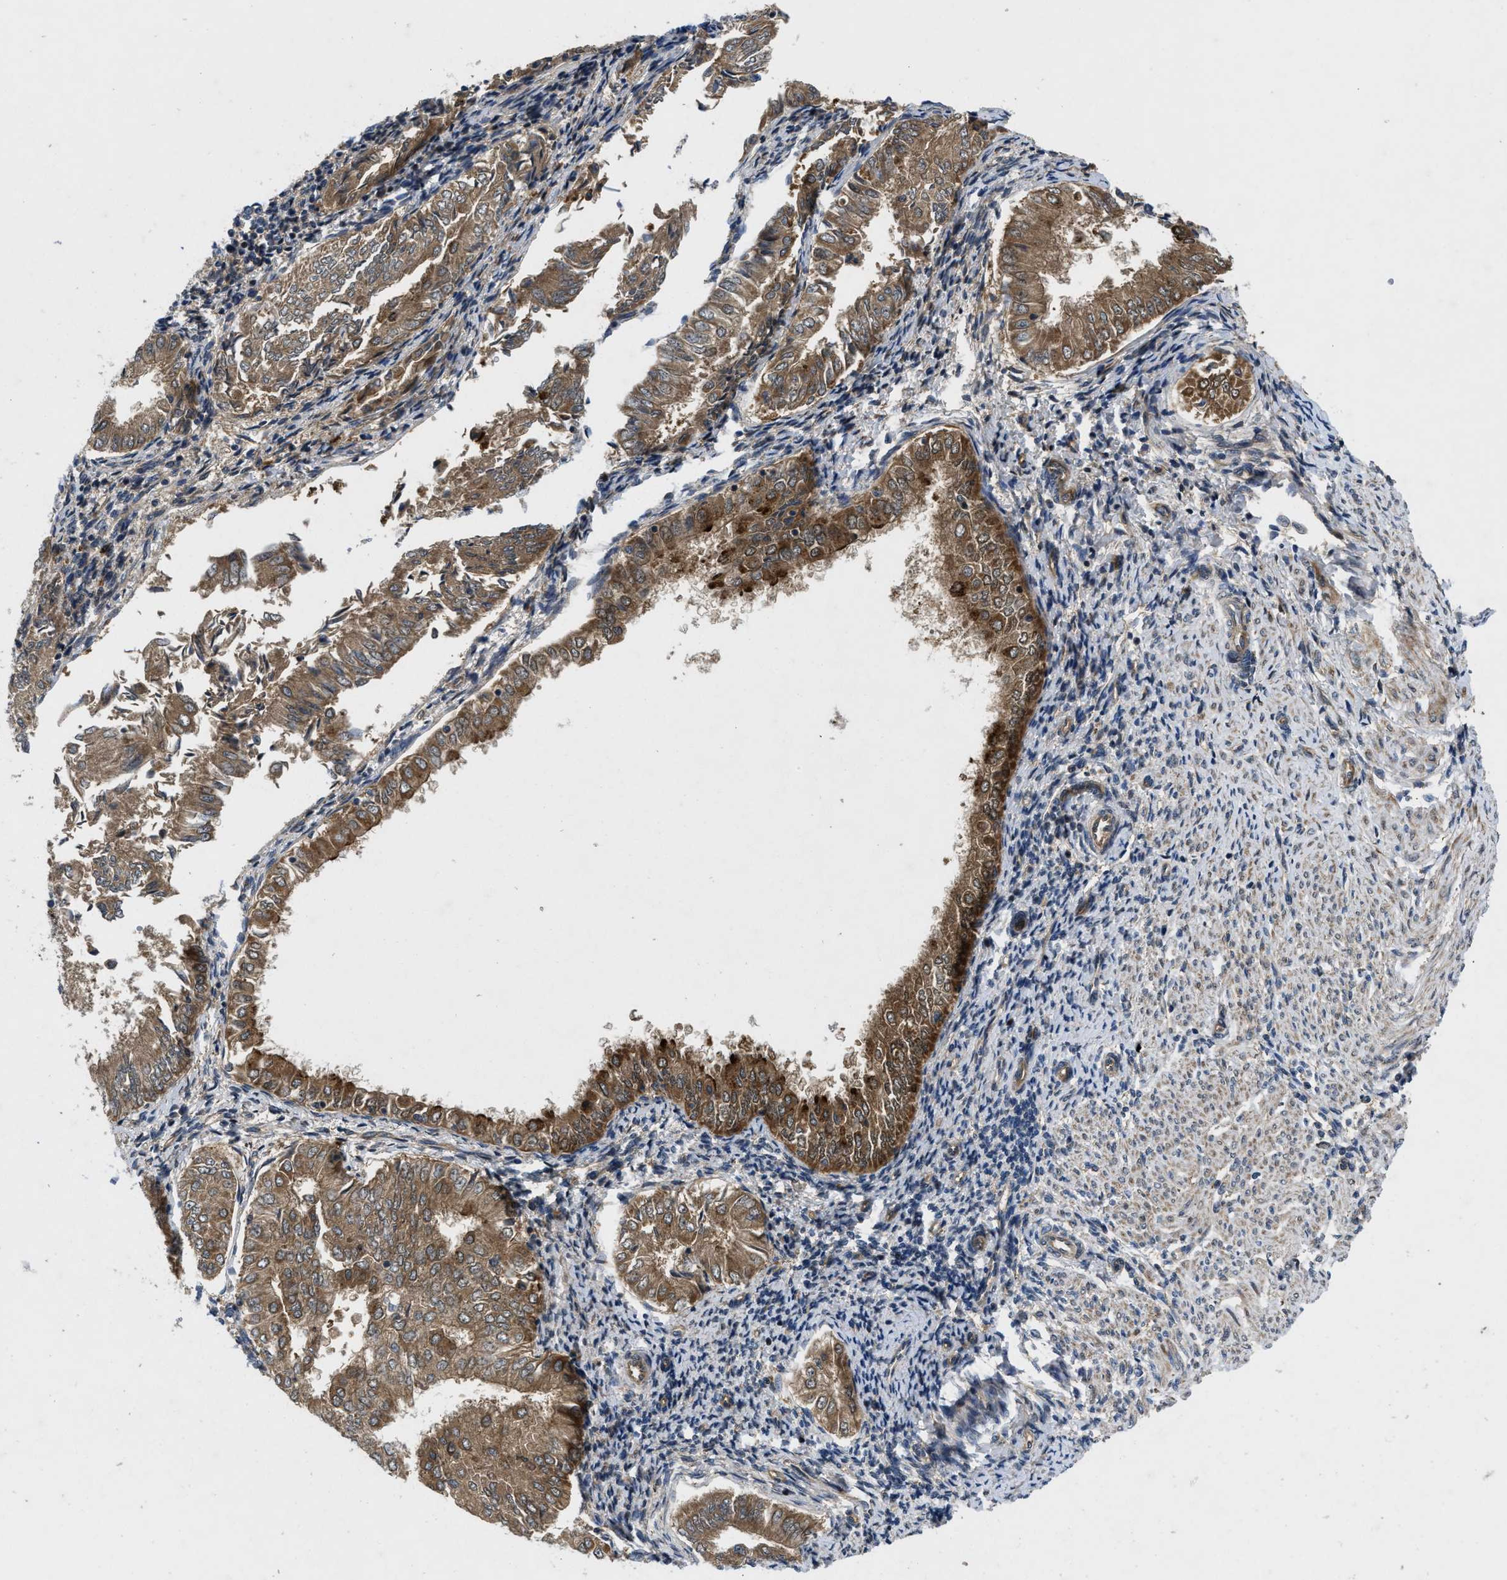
{"staining": {"intensity": "moderate", "quantity": ">75%", "location": "cytoplasmic/membranous"}, "tissue": "endometrial cancer", "cell_type": "Tumor cells", "image_type": "cancer", "snomed": [{"axis": "morphology", "description": "Adenocarcinoma, NOS"}, {"axis": "topography", "description": "Endometrium"}], "caption": "DAB immunohistochemical staining of human endometrial cancer displays moderate cytoplasmic/membranous protein positivity in about >75% of tumor cells. (DAB (3,3'-diaminobenzidine) = brown stain, brightfield microscopy at high magnification).", "gene": "HSPA12B", "patient": {"sex": "female", "age": 53}}